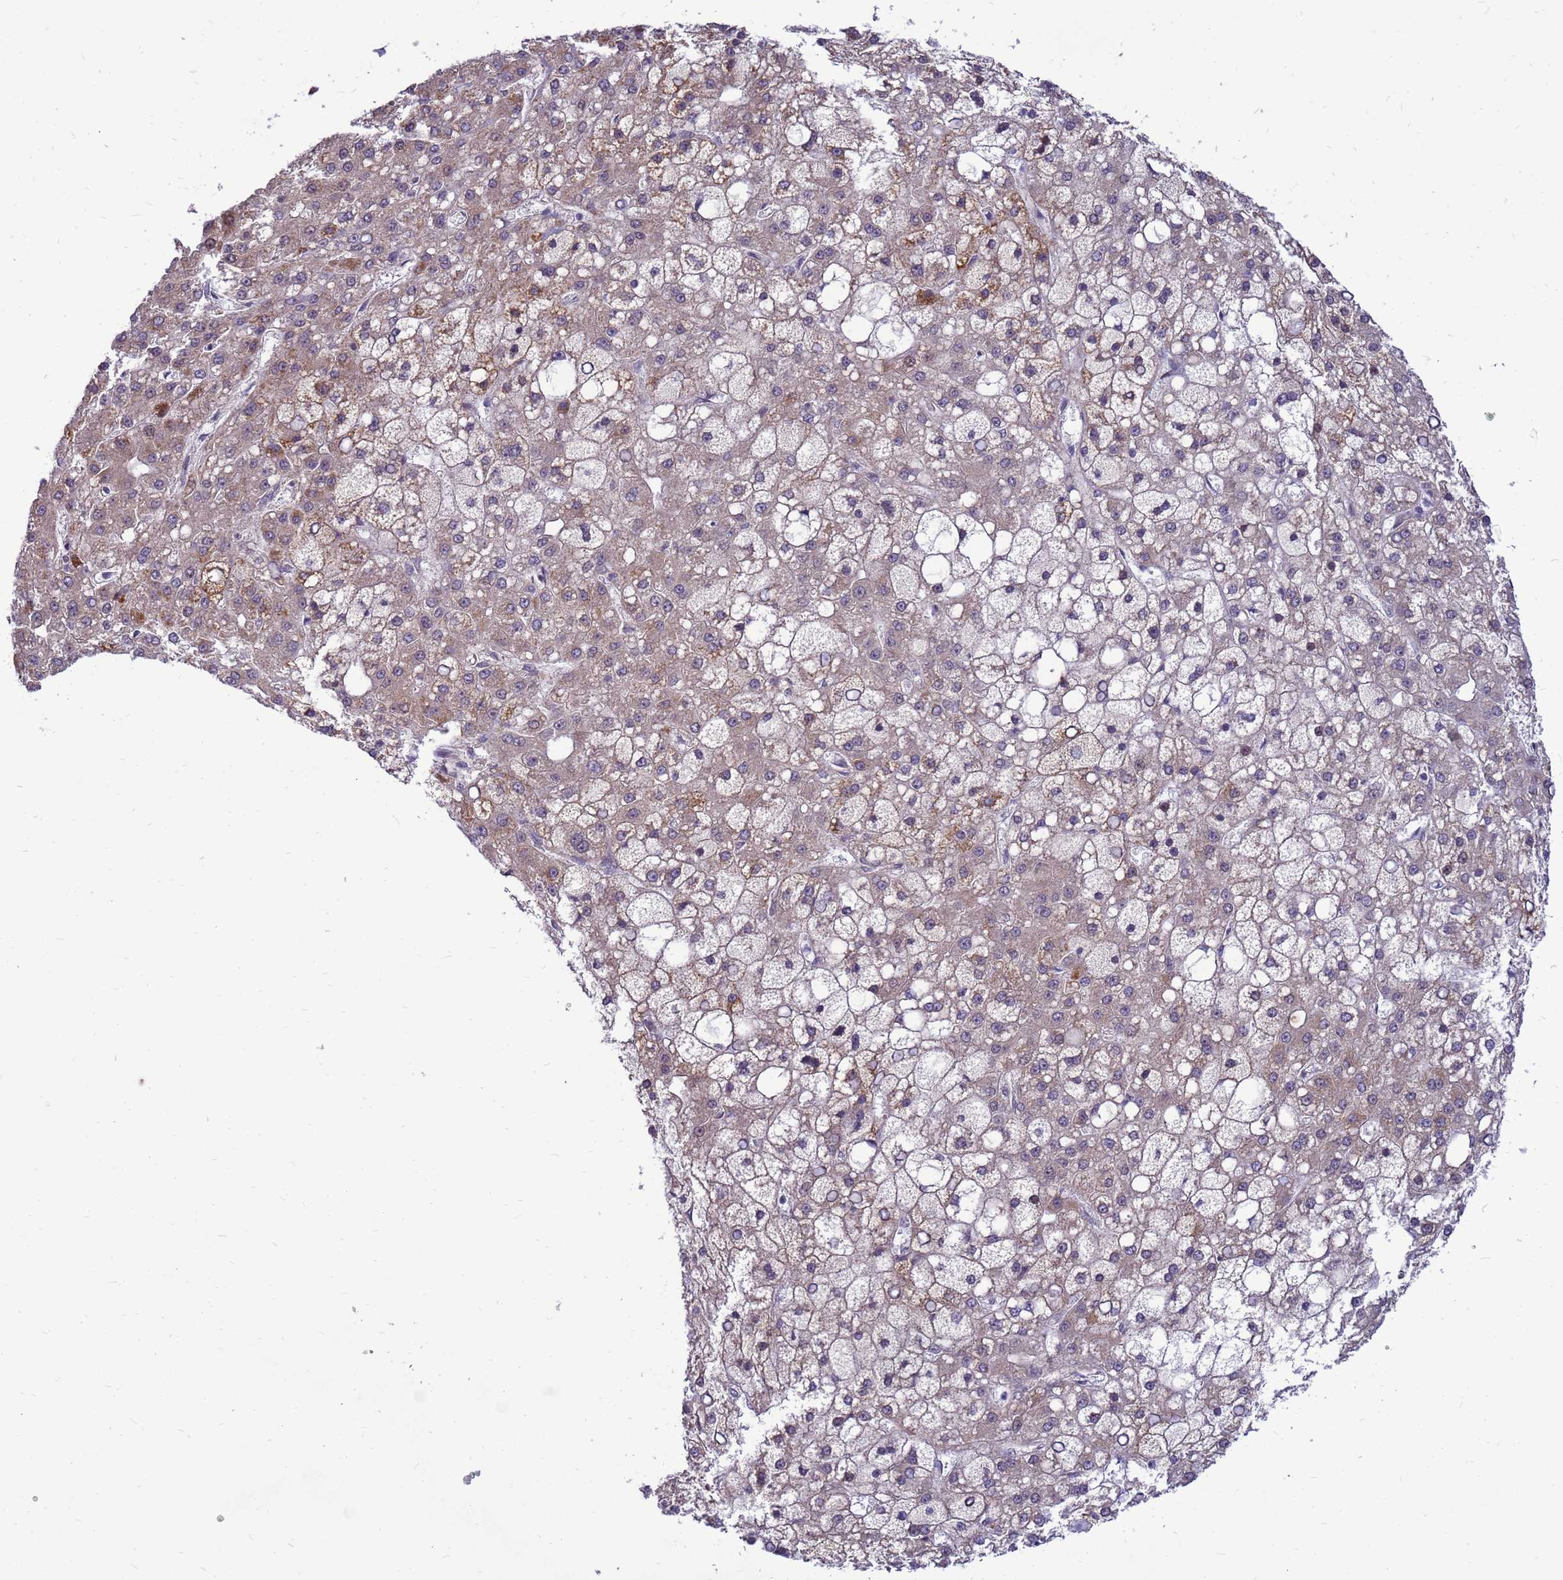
{"staining": {"intensity": "moderate", "quantity": "25%-75%", "location": "cytoplasmic/membranous,nuclear"}, "tissue": "liver cancer", "cell_type": "Tumor cells", "image_type": "cancer", "snomed": [{"axis": "morphology", "description": "Carcinoma, Hepatocellular, NOS"}, {"axis": "topography", "description": "Liver"}], "caption": "Protein expression by IHC shows moderate cytoplasmic/membranous and nuclear staining in approximately 25%-75% of tumor cells in liver cancer.", "gene": "C12orf43", "patient": {"sex": "male", "age": 67}}